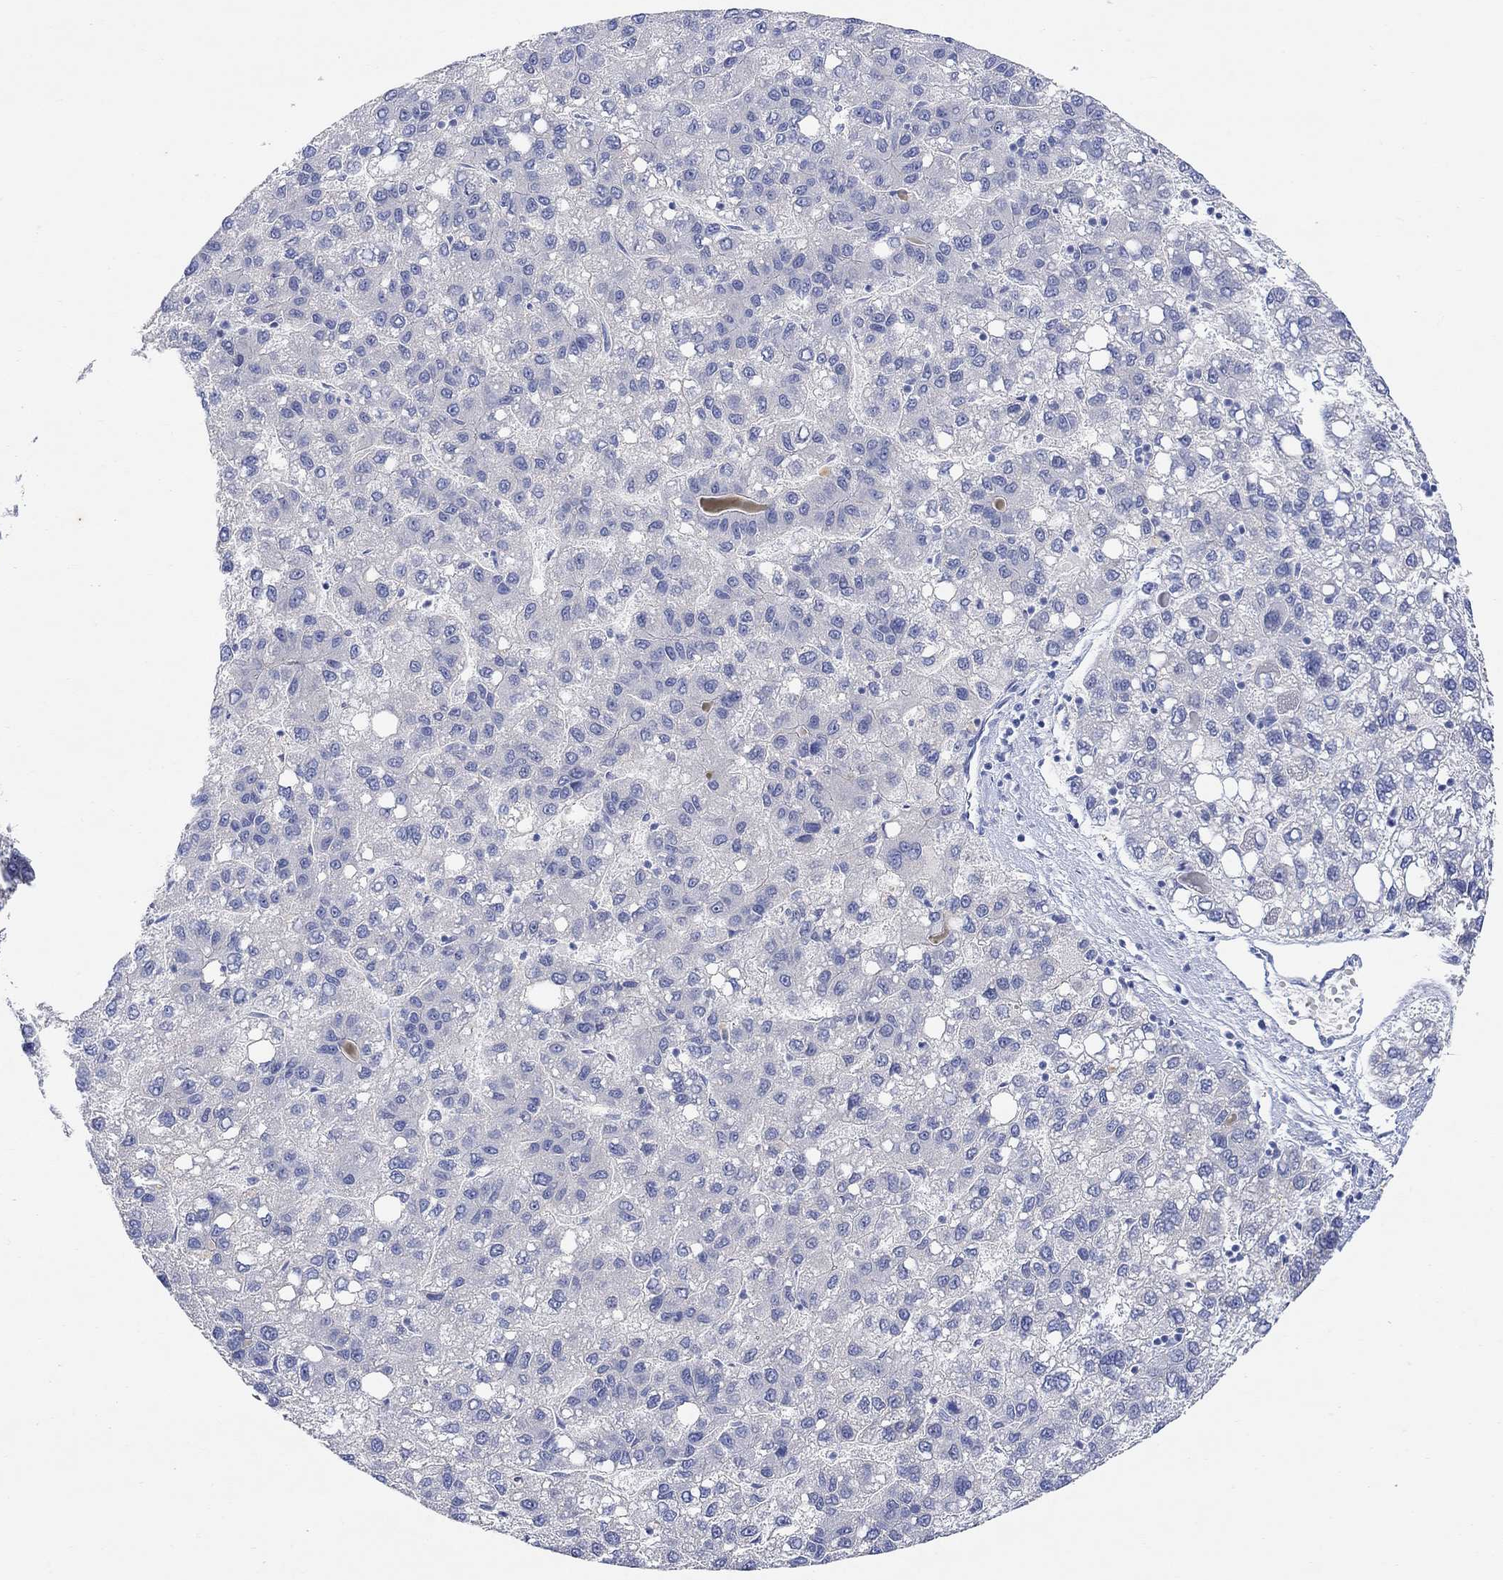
{"staining": {"intensity": "negative", "quantity": "none", "location": "none"}, "tissue": "liver cancer", "cell_type": "Tumor cells", "image_type": "cancer", "snomed": [{"axis": "morphology", "description": "Carcinoma, Hepatocellular, NOS"}, {"axis": "topography", "description": "Liver"}], "caption": "Hepatocellular carcinoma (liver) stained for a protein using immunohistochemistry (IHC) demonstrates no staining tumor cells.", "gene": "TYR", "patient": {"sex": "female", "age": 82}}